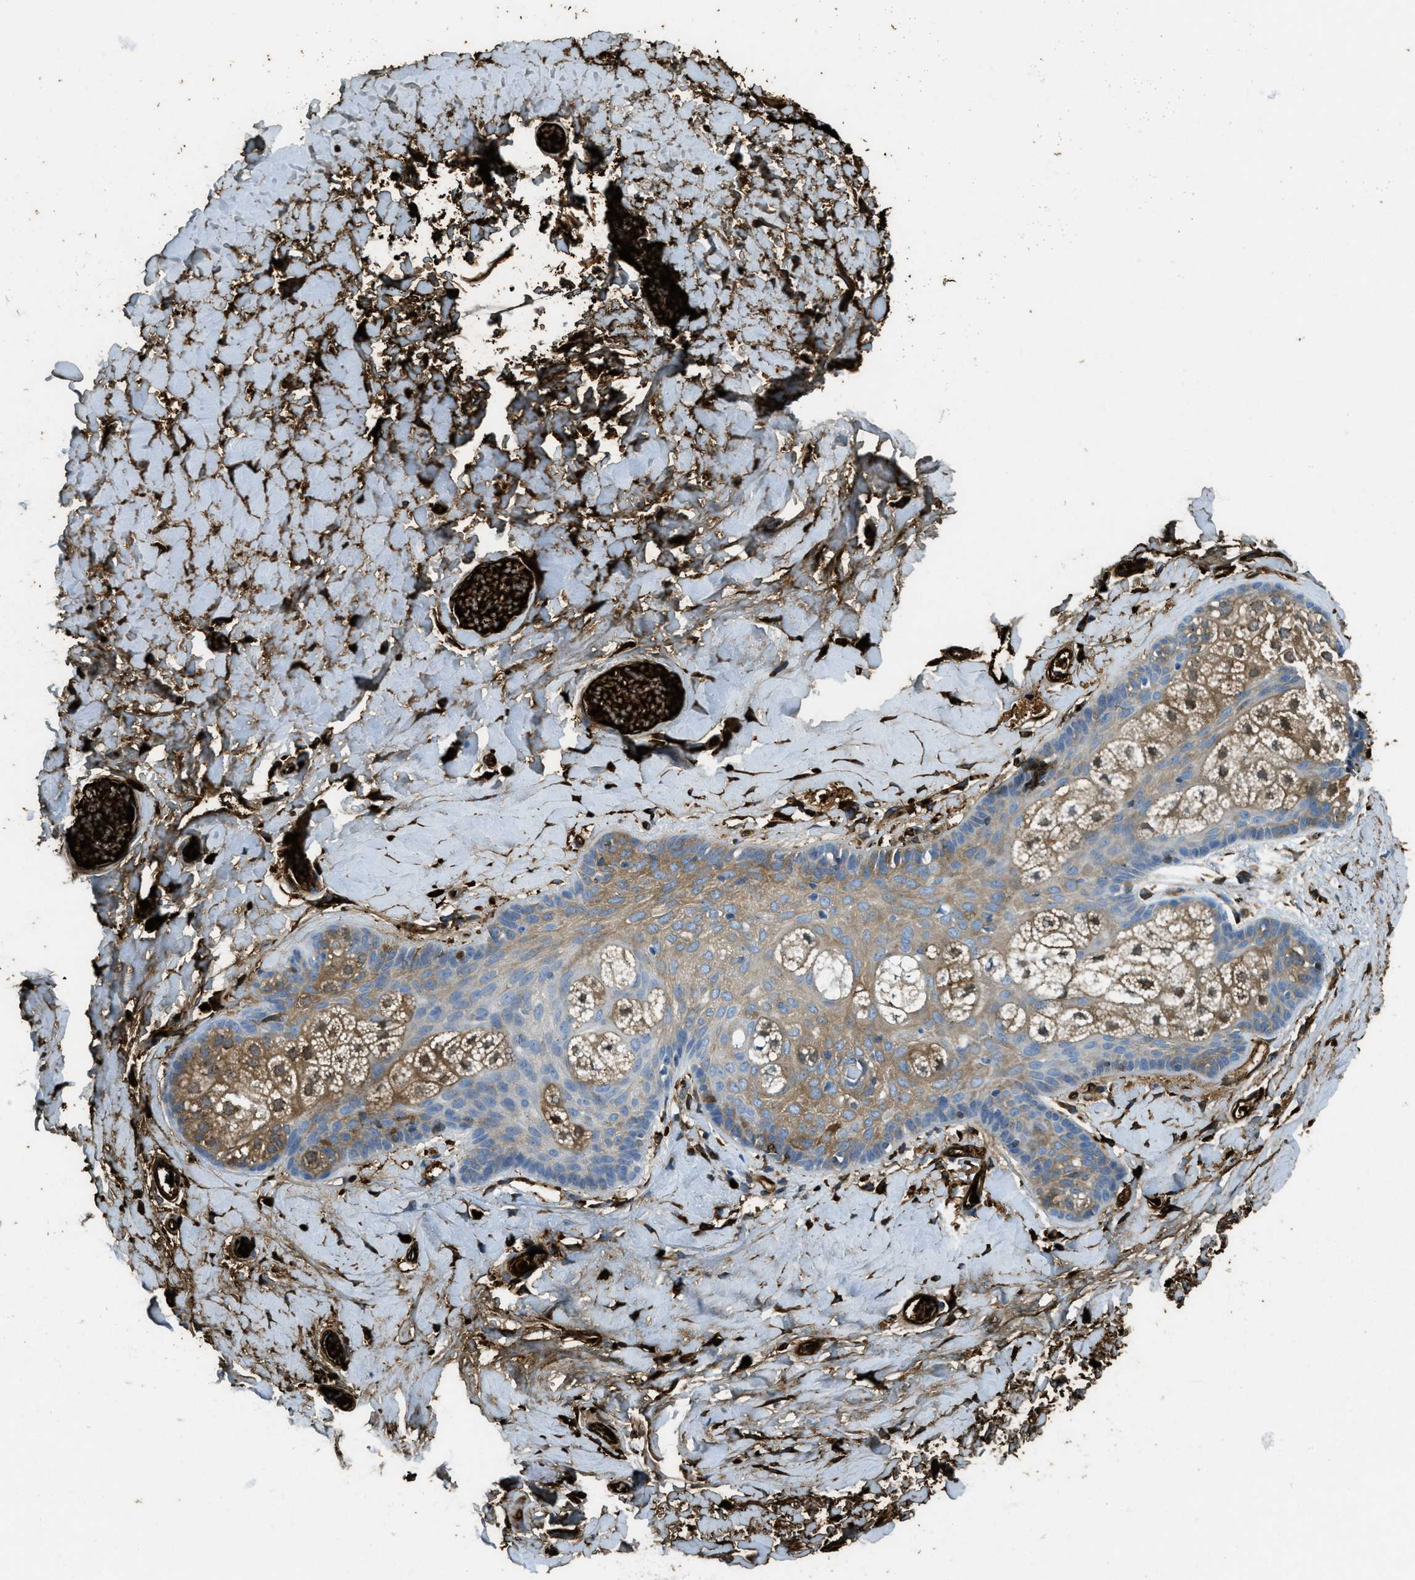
{"staining": {"intensity": "weak", "quantity": "25%-75%", "location": "cytoplasmic/membranous"}, "tissue": "skin", "cell_type": "Epidermal cells", "image_type": "normal", "snomed": [{"axis": "morphology", "description": "Normal tissue, NOS"}, {"axis": "topography", "description": "Anal"}], "caption": "Unremarkable skin shows weak cytoplasmic/membranous expression in about 25%-75% of epidermal cells.", "gene": "TRIM59", "patient": {"sex": "male", "age": 69}}